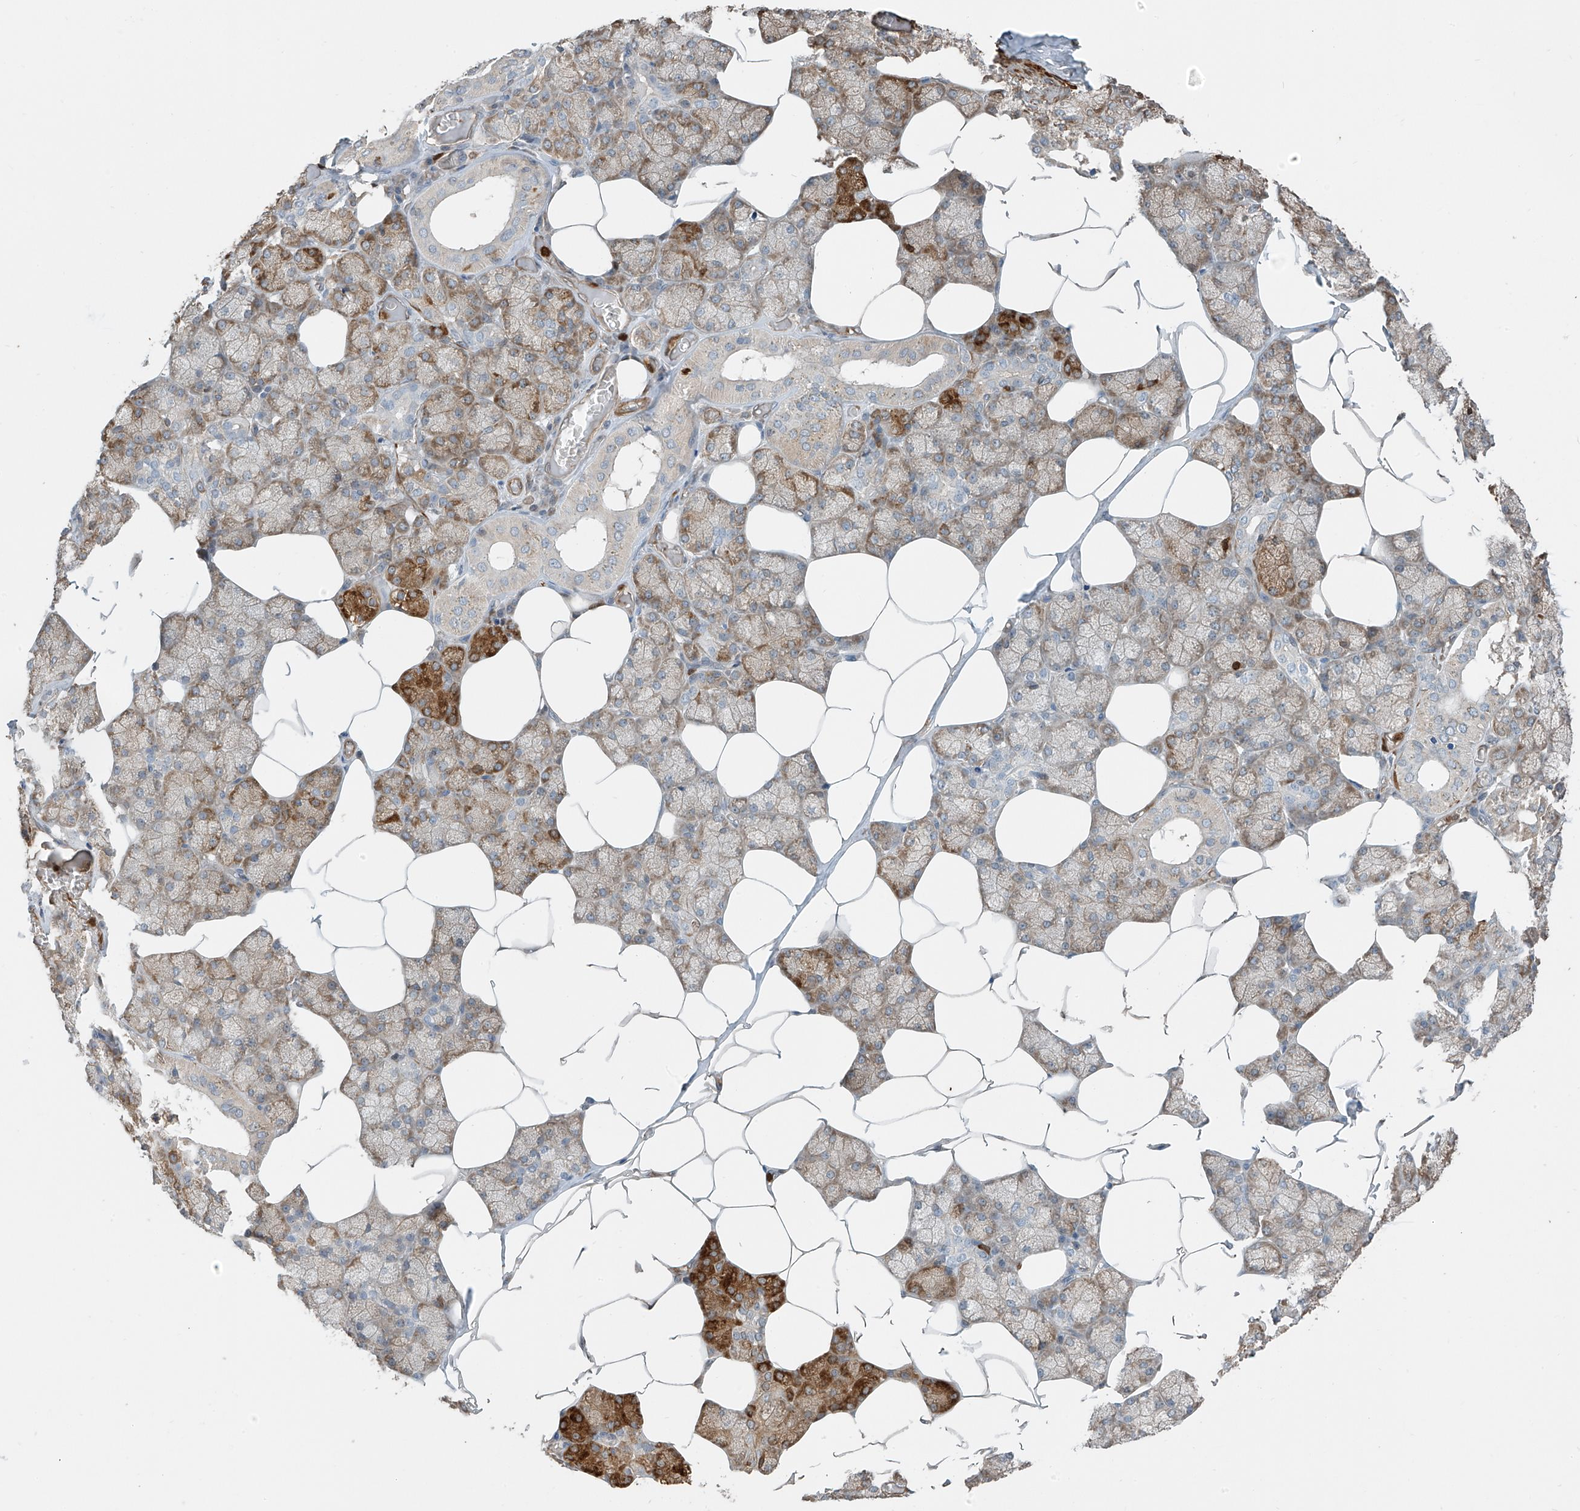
{"staining": {"intensity": "moderate", "quantity": "25%-75%", "location": "cytoplasmic/membranous"}, "tissue": "salivary gland", "cell_type": "Glandular cells", "image_type": "normal", "snomed": [{"axis": "morphology", "description": "Normal tissue, NOS"}, {"axis": "topography", "description": "Salivary gland"}], "caption": "A brown stain highlights moderate cytoplasmic/membranous expression of a protein in glandular cells of unremarkable salivary gland.", "gene": "SH3BGRL3", "patient": {"sex": "male", "age": 62}}